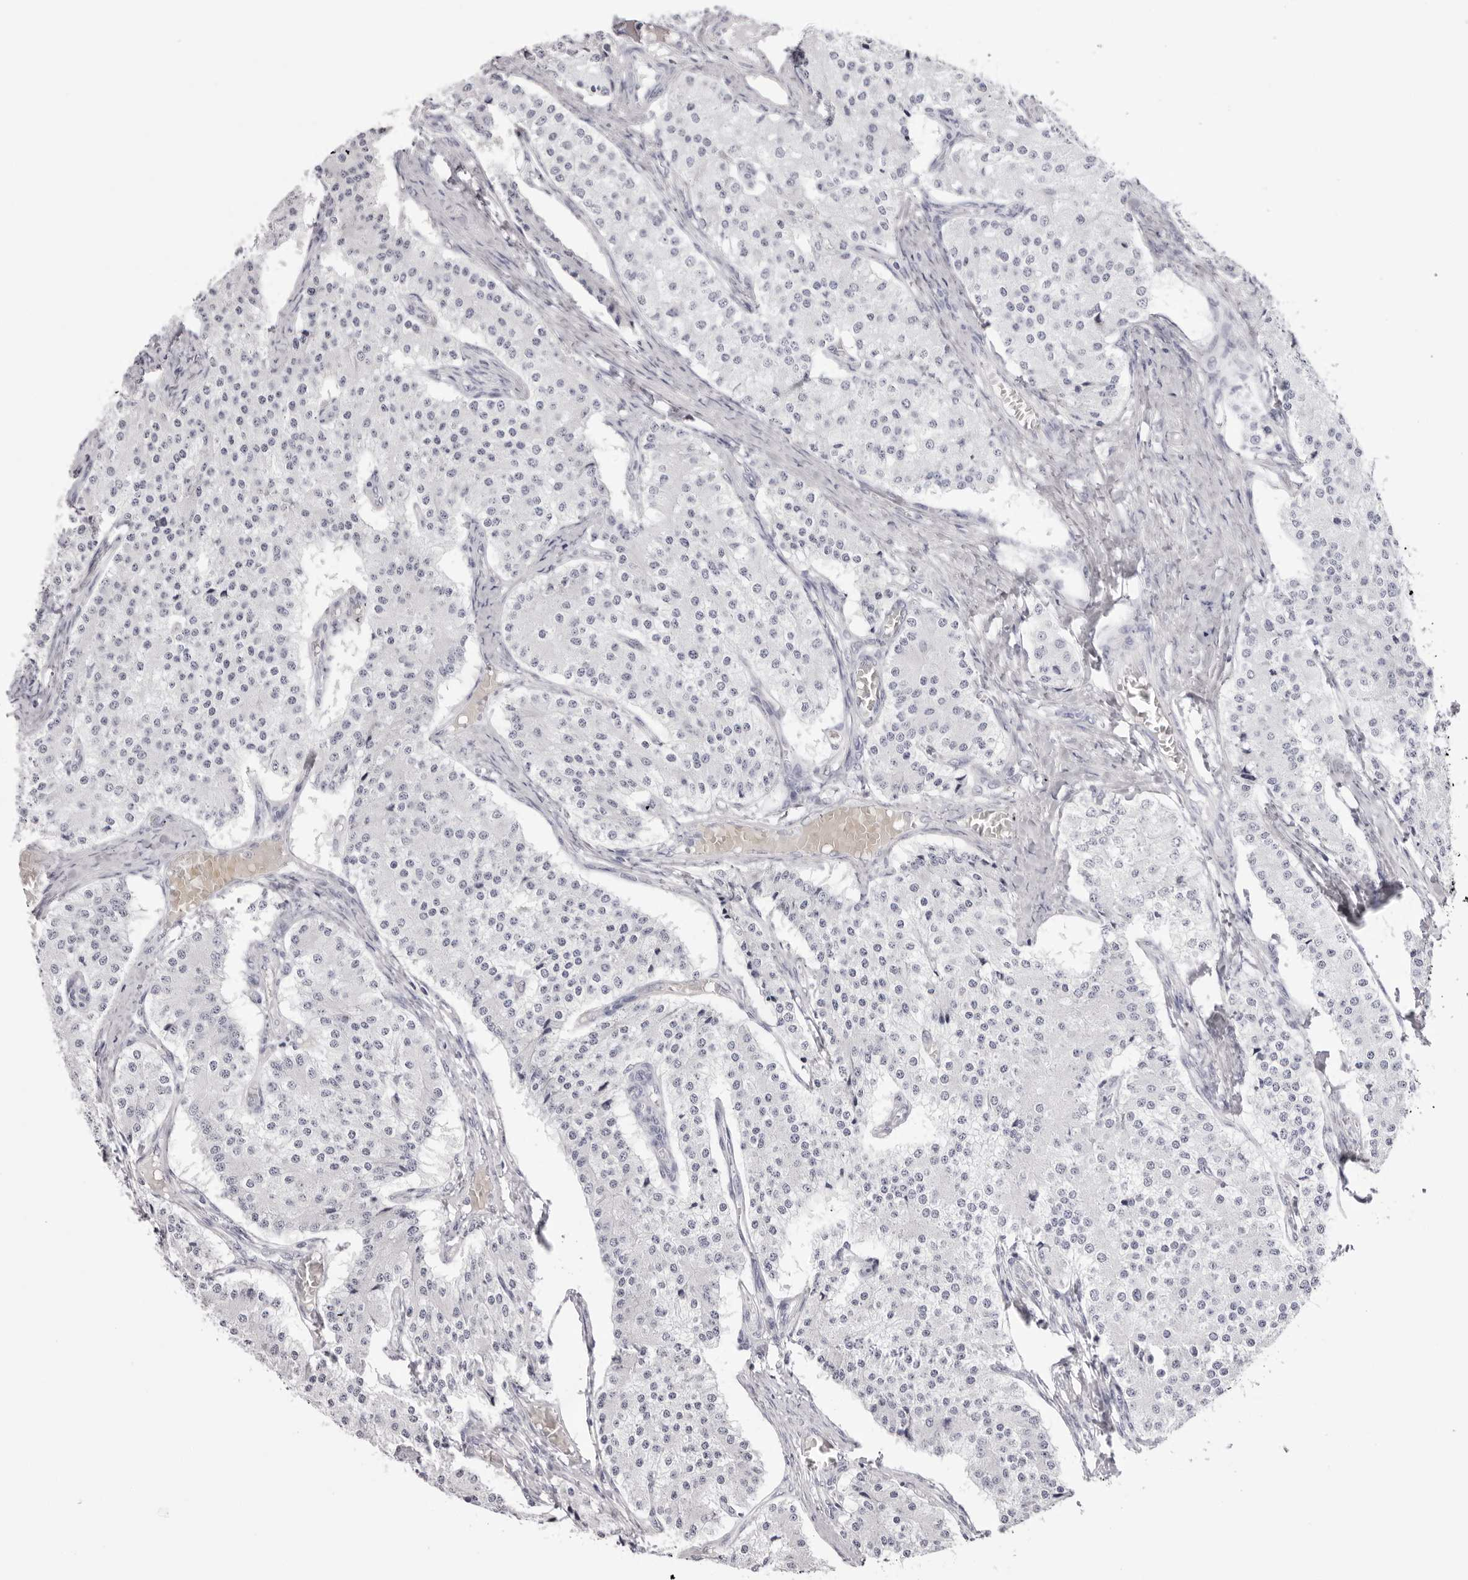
{"staining": {"intensity": "negative", "quantity": "none", "location": "none"}, "tissue": "carcinoid", "cell_type": "Tumor cells", "image_type": "cancer", "snomed": [{"axis": "morphology", "description": "Carcinoid, malignant, NOS"}, {"axis": "topography", "description": "Colon"}], "caption": "Immunohistochemistry histopathology image of neoplastic tissue: human carcinoid stained with DAB displays no significant protein staining in tumor cells. Nuclei are stained in blue.", "gene": "SPTA1", "patient": {"sex": "female", "age": 52}}